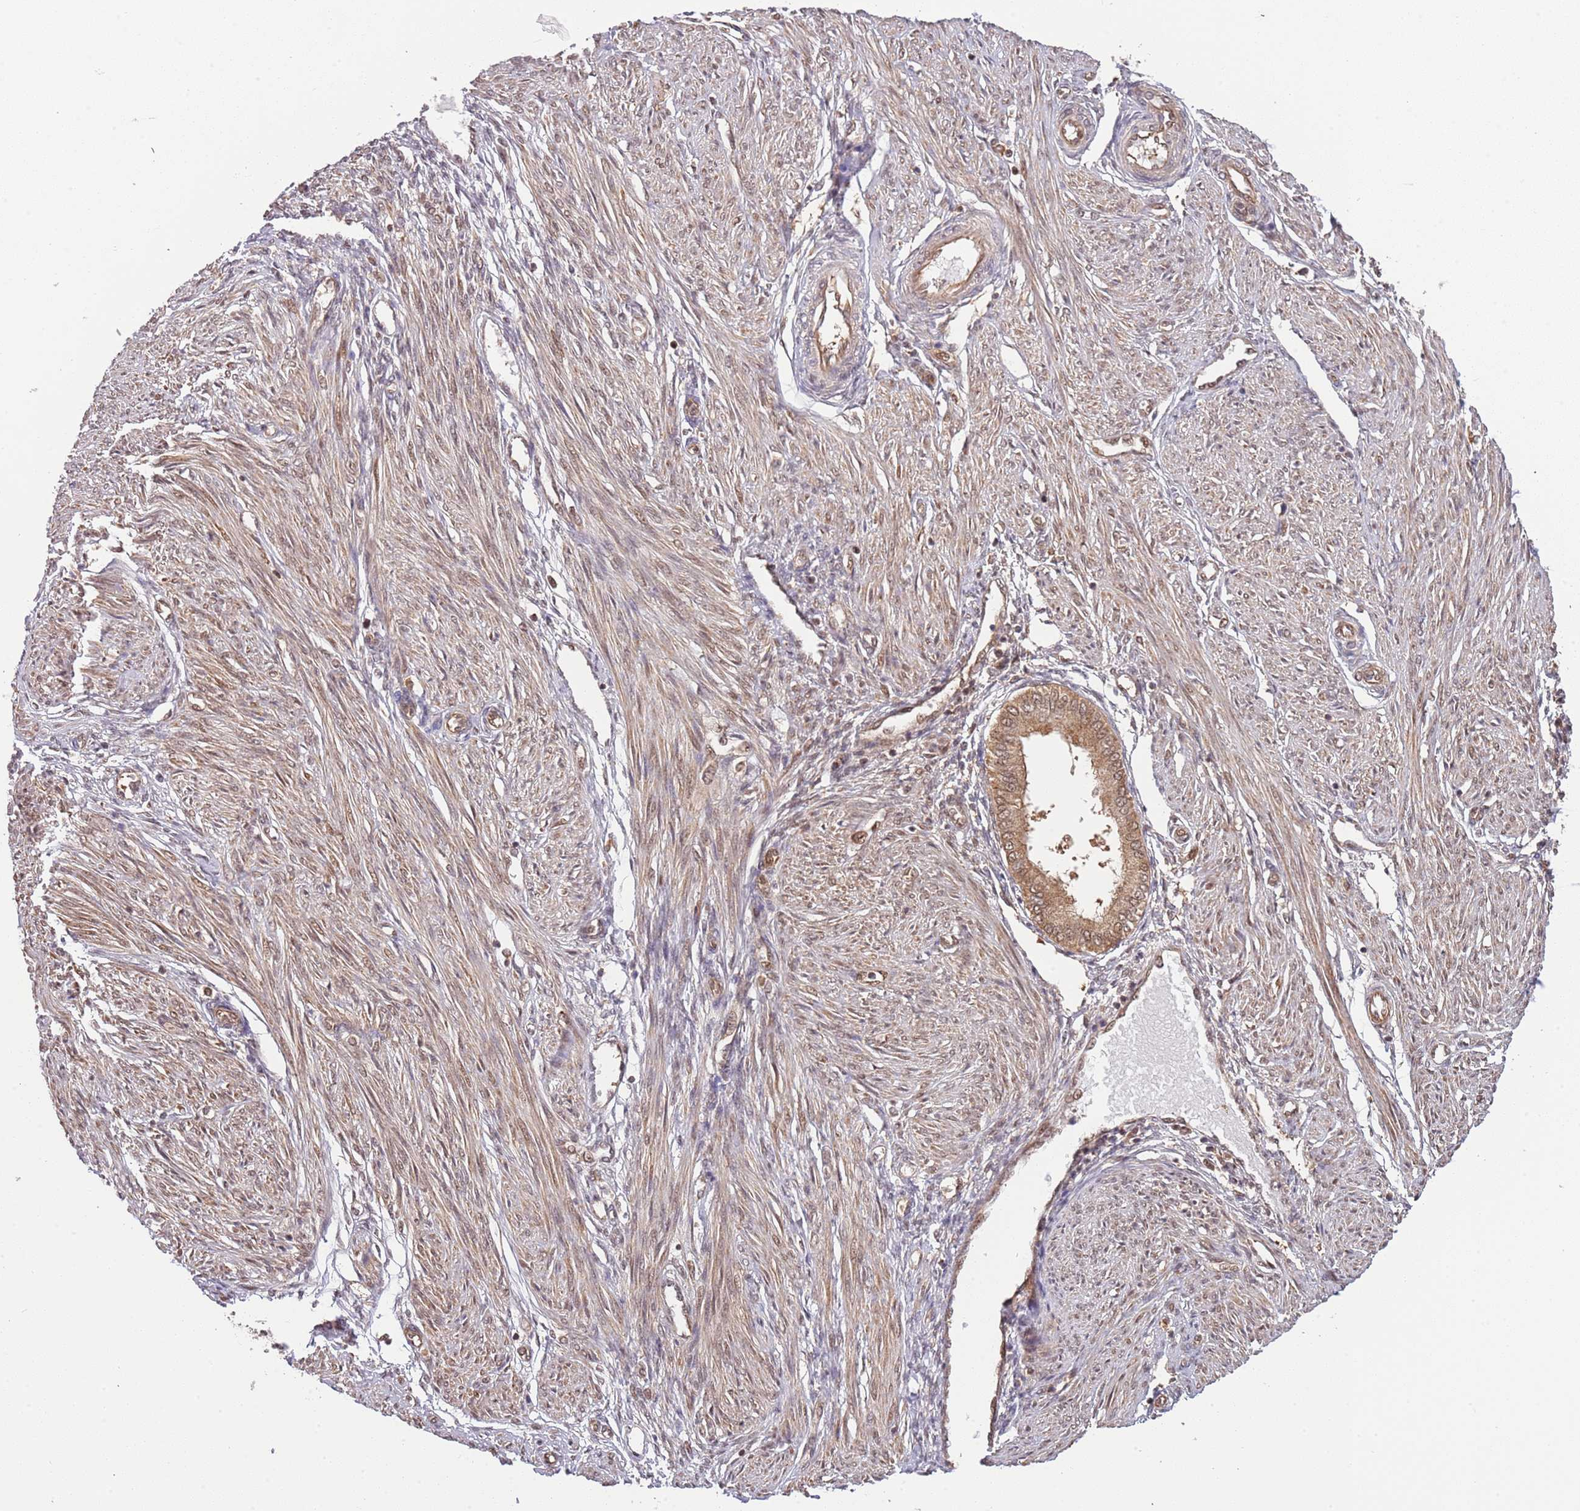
{"staining": {"intensity": "negative", "quantity": "none", "location": "none"}, "tissue": "endometrium", "cell_type": "Cells in endometrial stroma", "image_type": "normal", "snomed": [{"axis": "morphology", "description": "Normal tissue, NOS"}, {"axis": "topography", "description": "Endometrium"}], "caption": "A high-resolution image shows IHC staining of benign endometrium, which shows no significant positivity in cells in endometrial stroma.", "gene": "PLSCR5", "patient": {"sex": "female", "age": 53}}